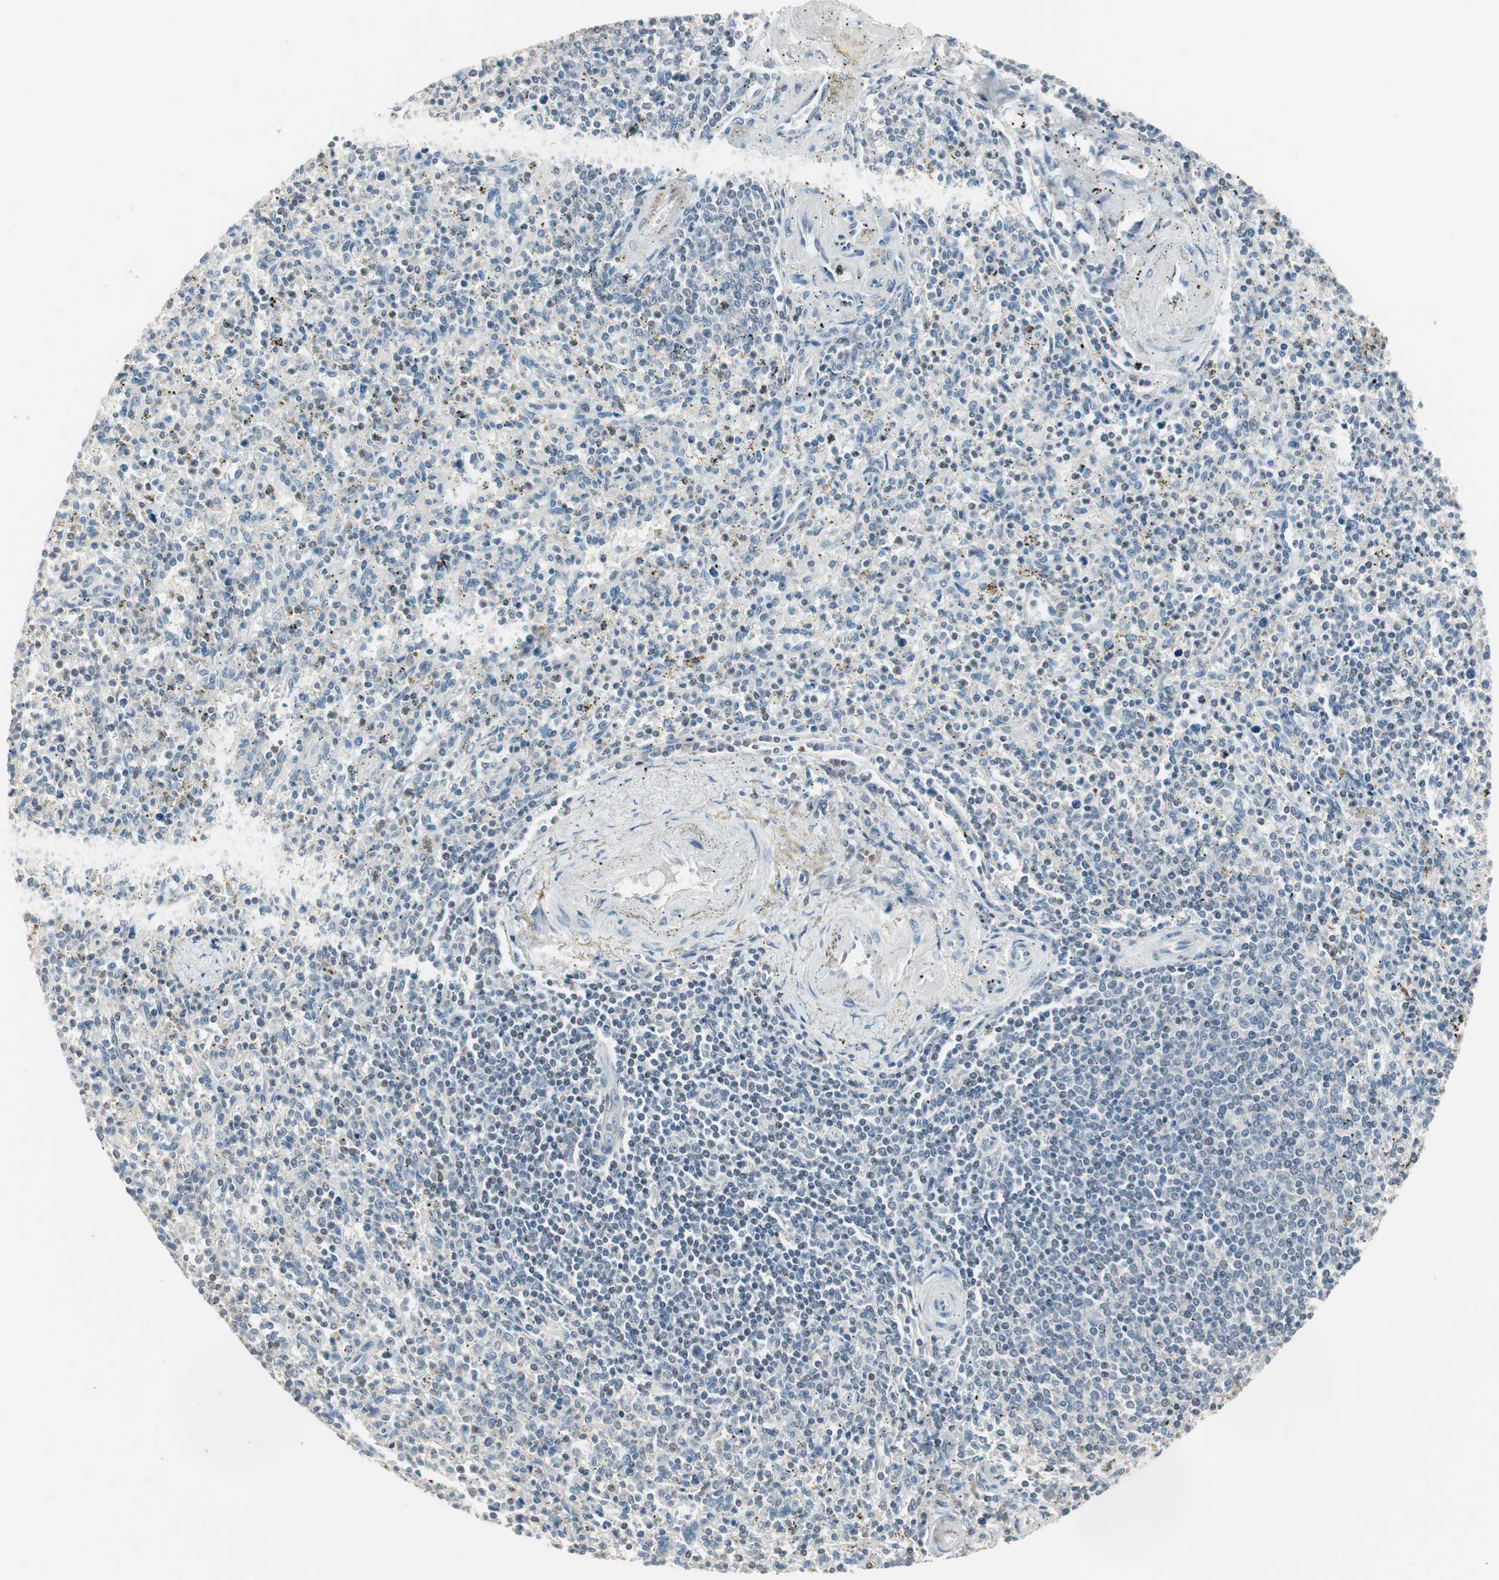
{"staining": {"intensity": "negative", "quantity": "none", "location": "none"}, "tissue": "spleen", "cell_type": "Cells in red pulp", "image_type": "normal", "snomed": [{"axis": "morphology", "description": "Normal tissue, NOS"}, {"axis": "topography", "description": "Spleen"}], "caption": "Immunohistochemical staining of normal spleen exhibits no significant expression in cells in red pulp.", "gene": "PDZK1", "patient": {"sex": "male", "age": 72}}